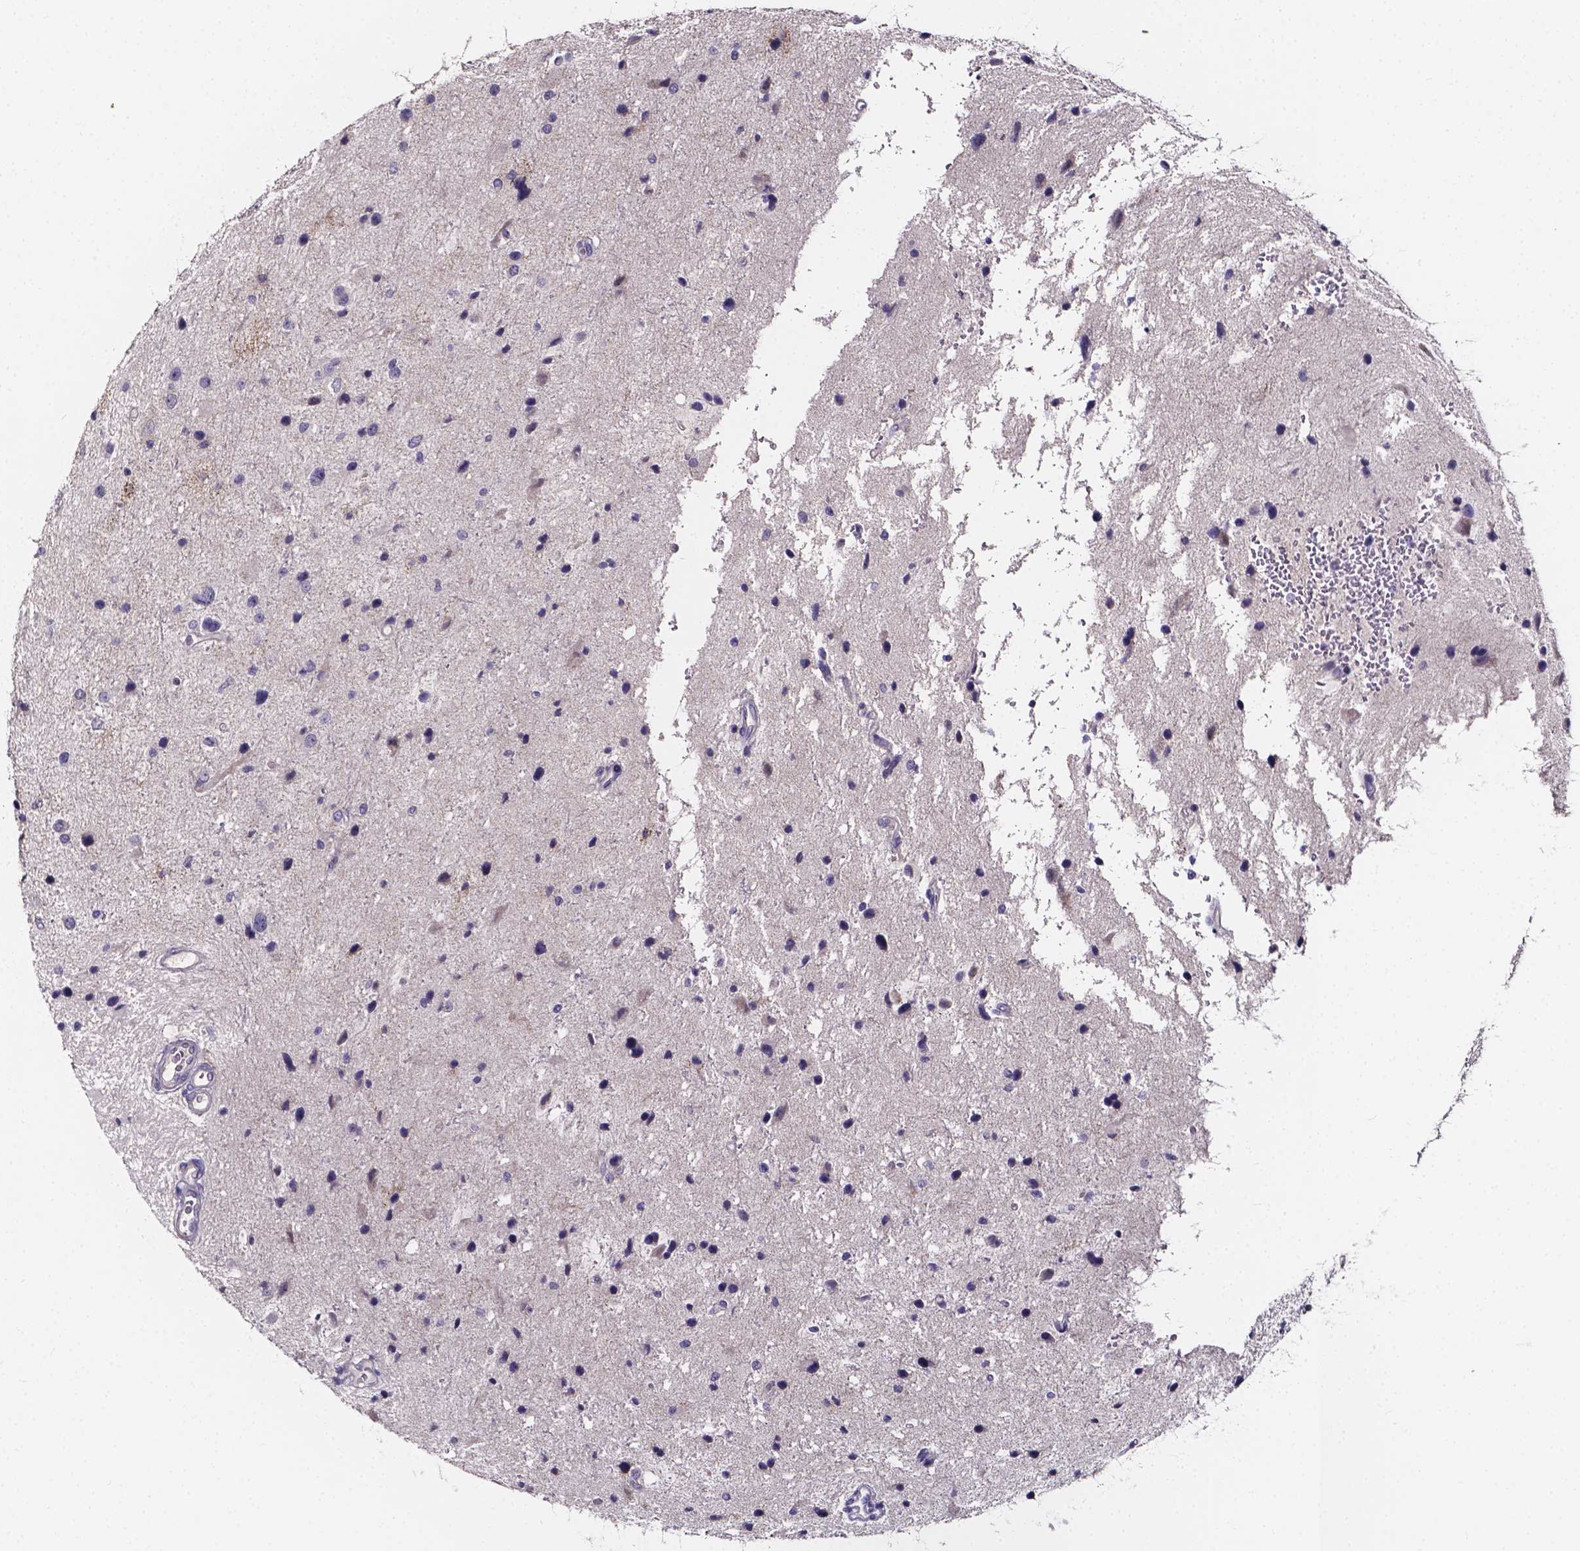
{"staining": {"intensity": "negative", "quantity": "none", "location": "none"}, "tissue": "glioma", "cell_type": "Tumor cells", "image_type": "cancer", "snomed": [{"axis": "morphology", "description": "Glioma, malignant, Low grade"}, {"axis": "topography", "description": "Brain"}], "caption": "Tumor cells show no significant protein positivity in glioma.", "gene": "SPOCD1", "patient": {"sex": "female", "age": 32}}